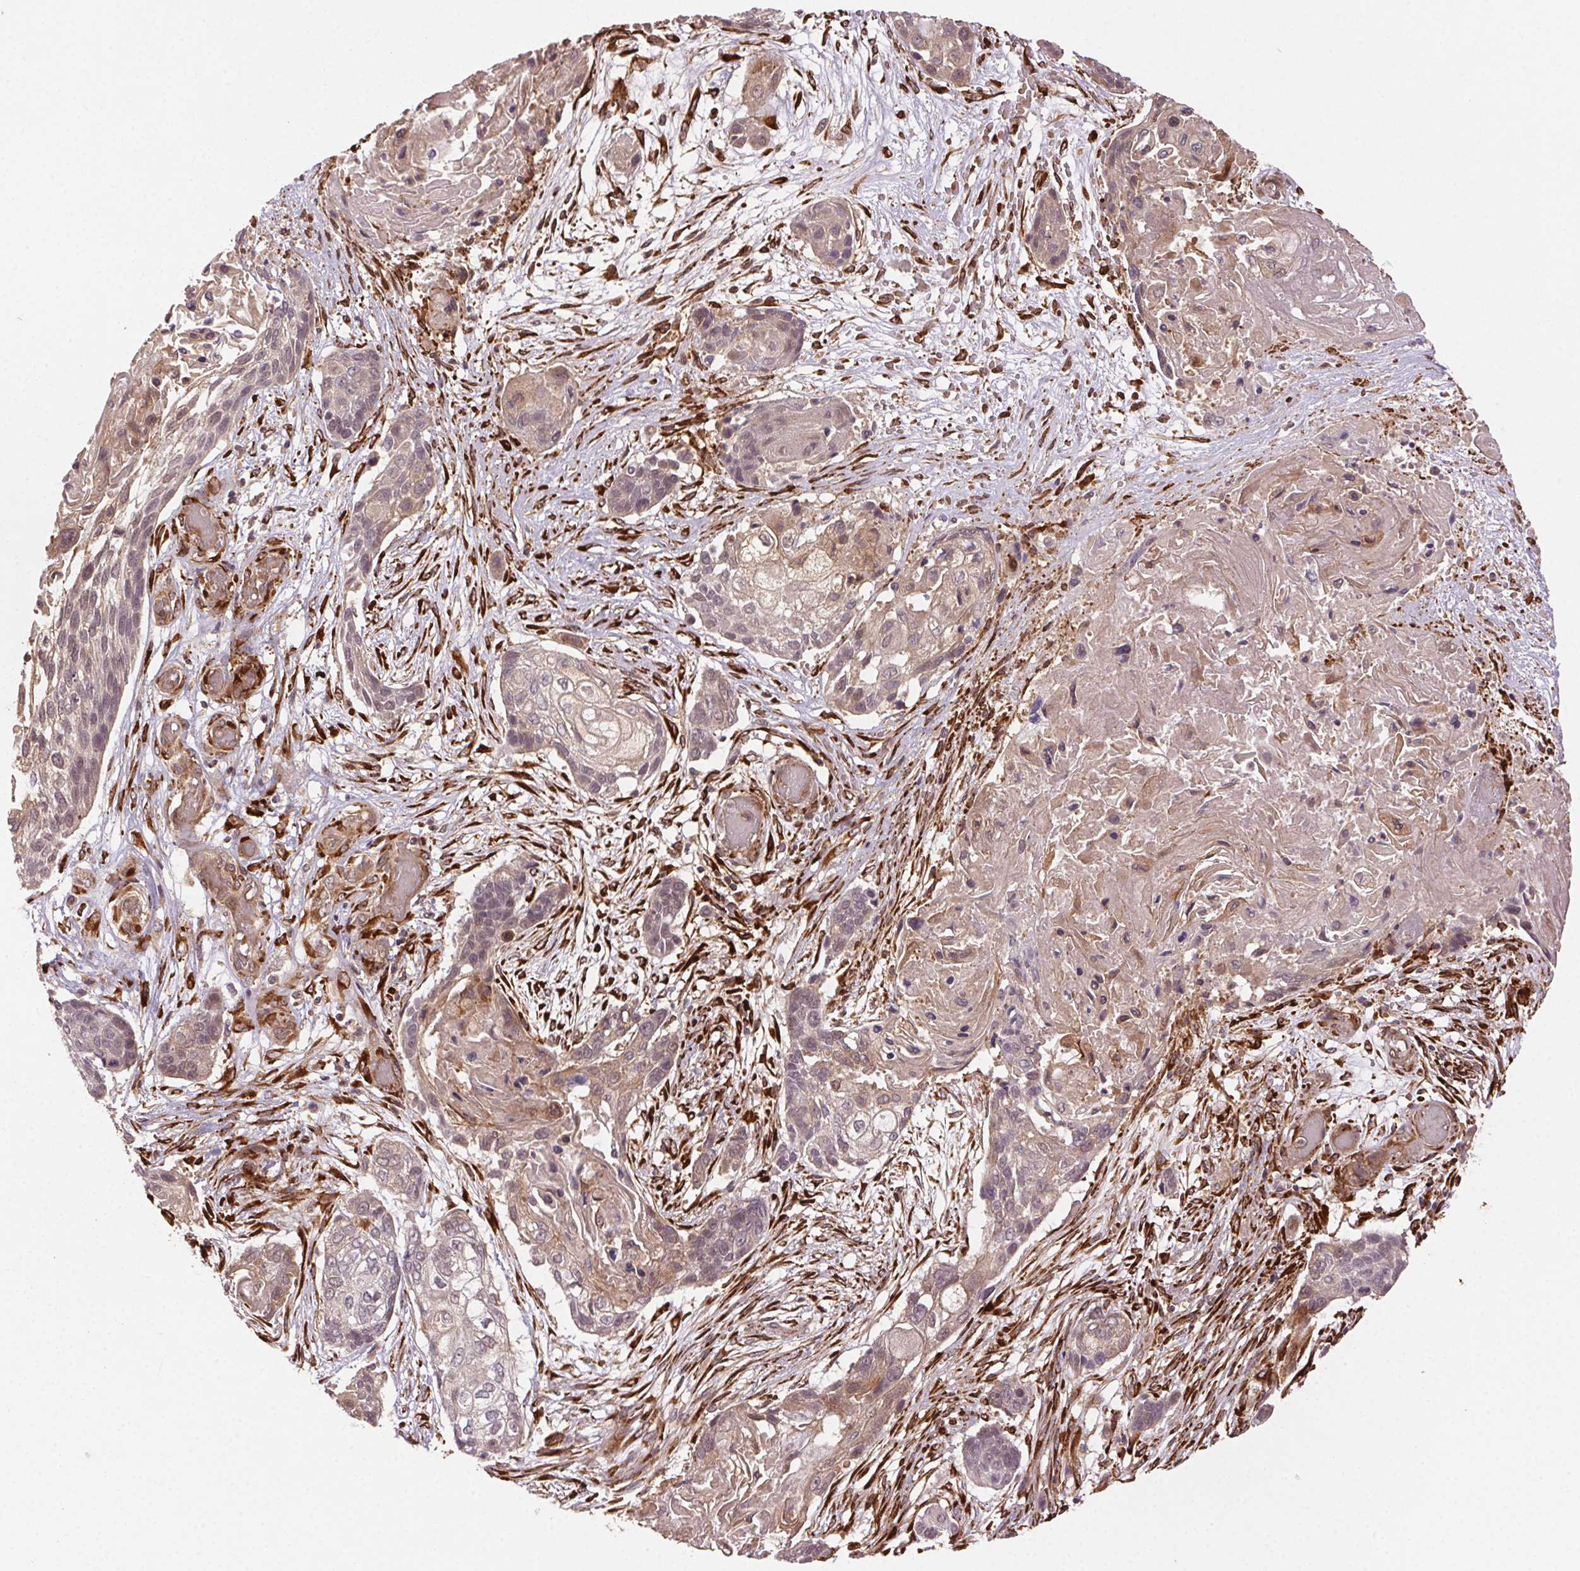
{"staining": {"intensity": "weak", "quantity": "25%-75%", "location": "cytoplasmic/membranous"}, "tissue": "lung cancer", "cell_type": "Tumor cells", "image_type": "cancer", "snomed": [{"axis": "morphology", "description": "Squamous cell carcinoma, NOS"}, {"axis": "topography", "description": "Lung"}], "caption": "Weak cytoplasmic/membranous positivity is present in about 25%-75% of tumor cells in squamous cell carcinoma (lung). The staining was performed using DAB to visualize the protein expression in brown, while the nuclei were stained in blue with hematoxylin (Magnification: 20x).", "gene": "KLHL15", "patient": {"sex": "male", "age": 69}}